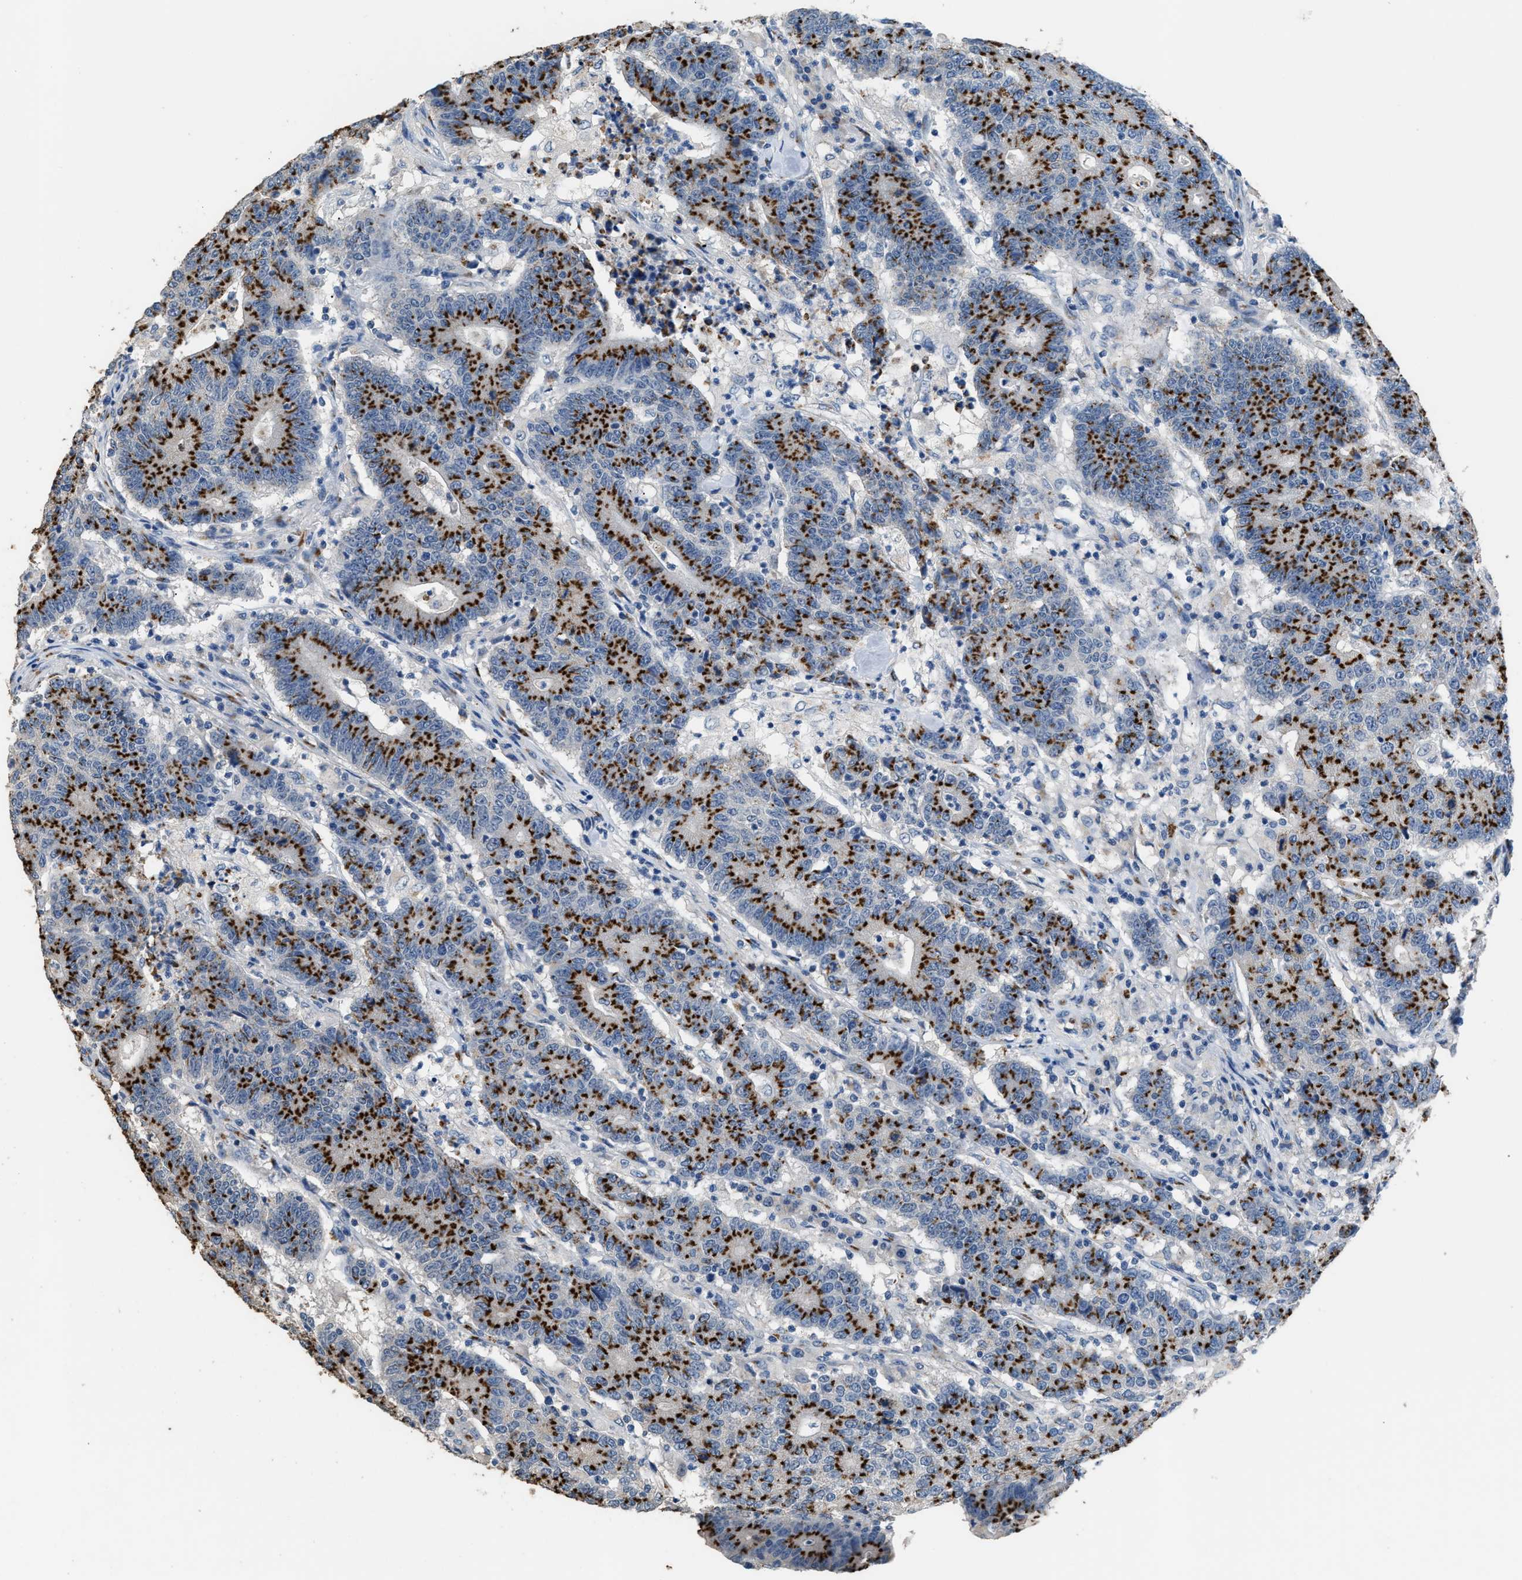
{"staining": {"intensity": "strong", "quantity": ">75%", "location": "cytoplasmic/membranous"}, "tissue": "colorectal cancer", "cell_type": "Tumor cells", "image_type": "cancer", "snomed": [{"axis": "morphology", "description": "Normal tissue, NOS"}, {"axis": "morphology", "description": "Adenocarcinoma, NOS"}, {"axis": "topography", "description": "Colon"}], "caption": "This photomicrograph demonstrates IHC staining of colorectal cancer, with high strong cytoplasmic/membranous positivity in about >75% of tumor cells.", "gene": "GOLM1", "patient": {"sex": "female", "age": 75}}